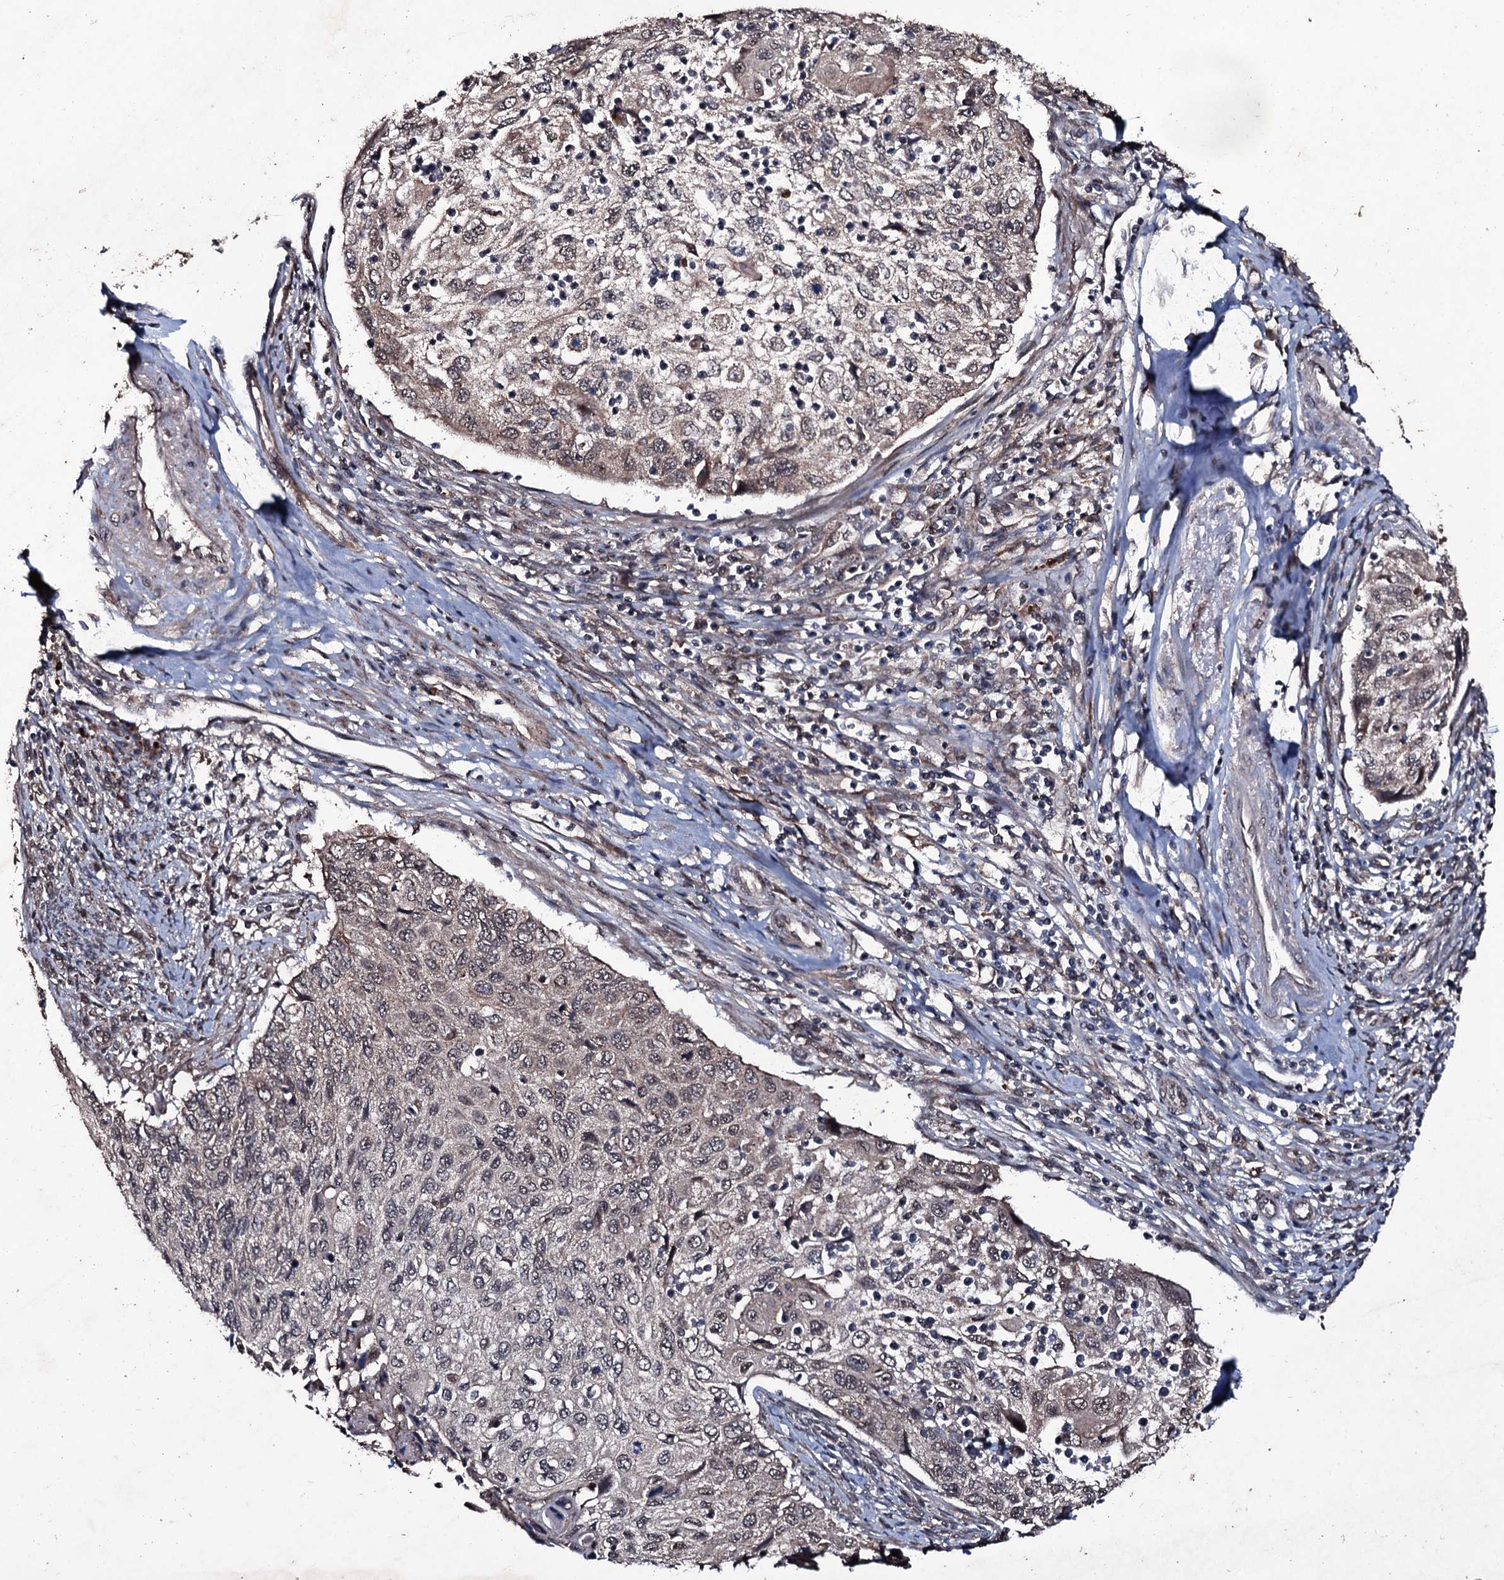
{"staining": {"intensity": "weak", "quantity": "25%-75%", "location": "cytoplasmic/membranous"}, "tissue": "cervical cancer", "cell_type": "Tumor cells", "image_type": "cancer", "snomed": [{"axis": "morphology", "description": "Squamous cell carcinoma, NOS"}, {"axis": "topography", "description": "Cervix"}], "caption": "Immunohistochemical staining of cervical squamous cell carcinoma displays weak cytoplasmic/membranous protein expression in about 25%-75% of tumor cells.", "gene": "MRPS31", "patient": {"sex": "female", "age": 70}}